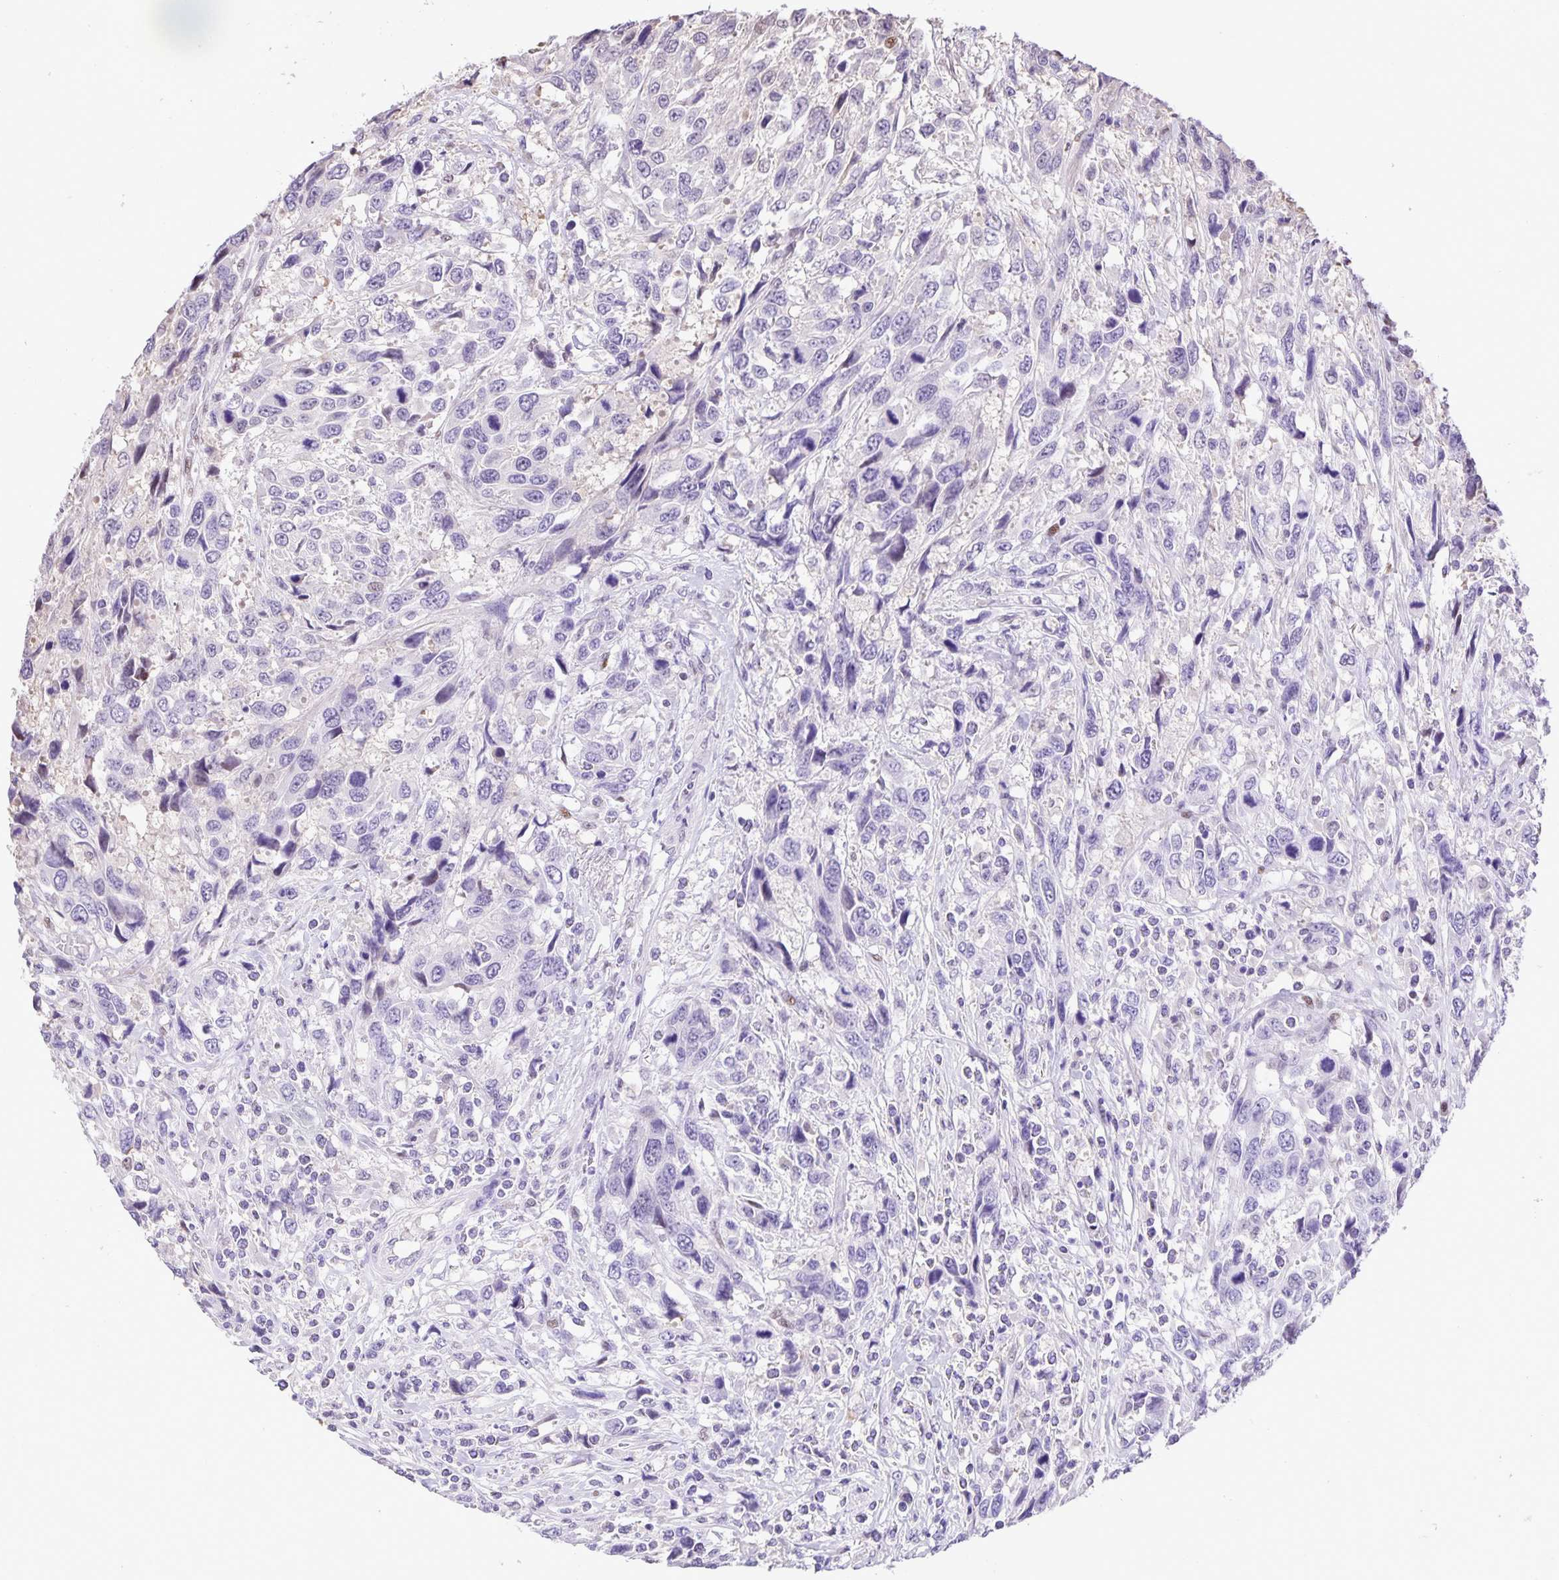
{"staining": {"intensity": "negative", "quantity": "none", "location": "none"}, "tissue": "urothelial cancer", "cell_type": "Tumor cells", "image_type": "cancer", "snomed": [{"axis": "morphology", "description": "Urothelial carcinoma, High grade"}, {"axis": "topography", "description": "Urinary bladder"}], "caption": "Tumor cells are negative for brown protein staining in high-grade urothelial carcinoma.", "gene": "ONECUT2", "patient": {"sex": "female", "age": 70}}